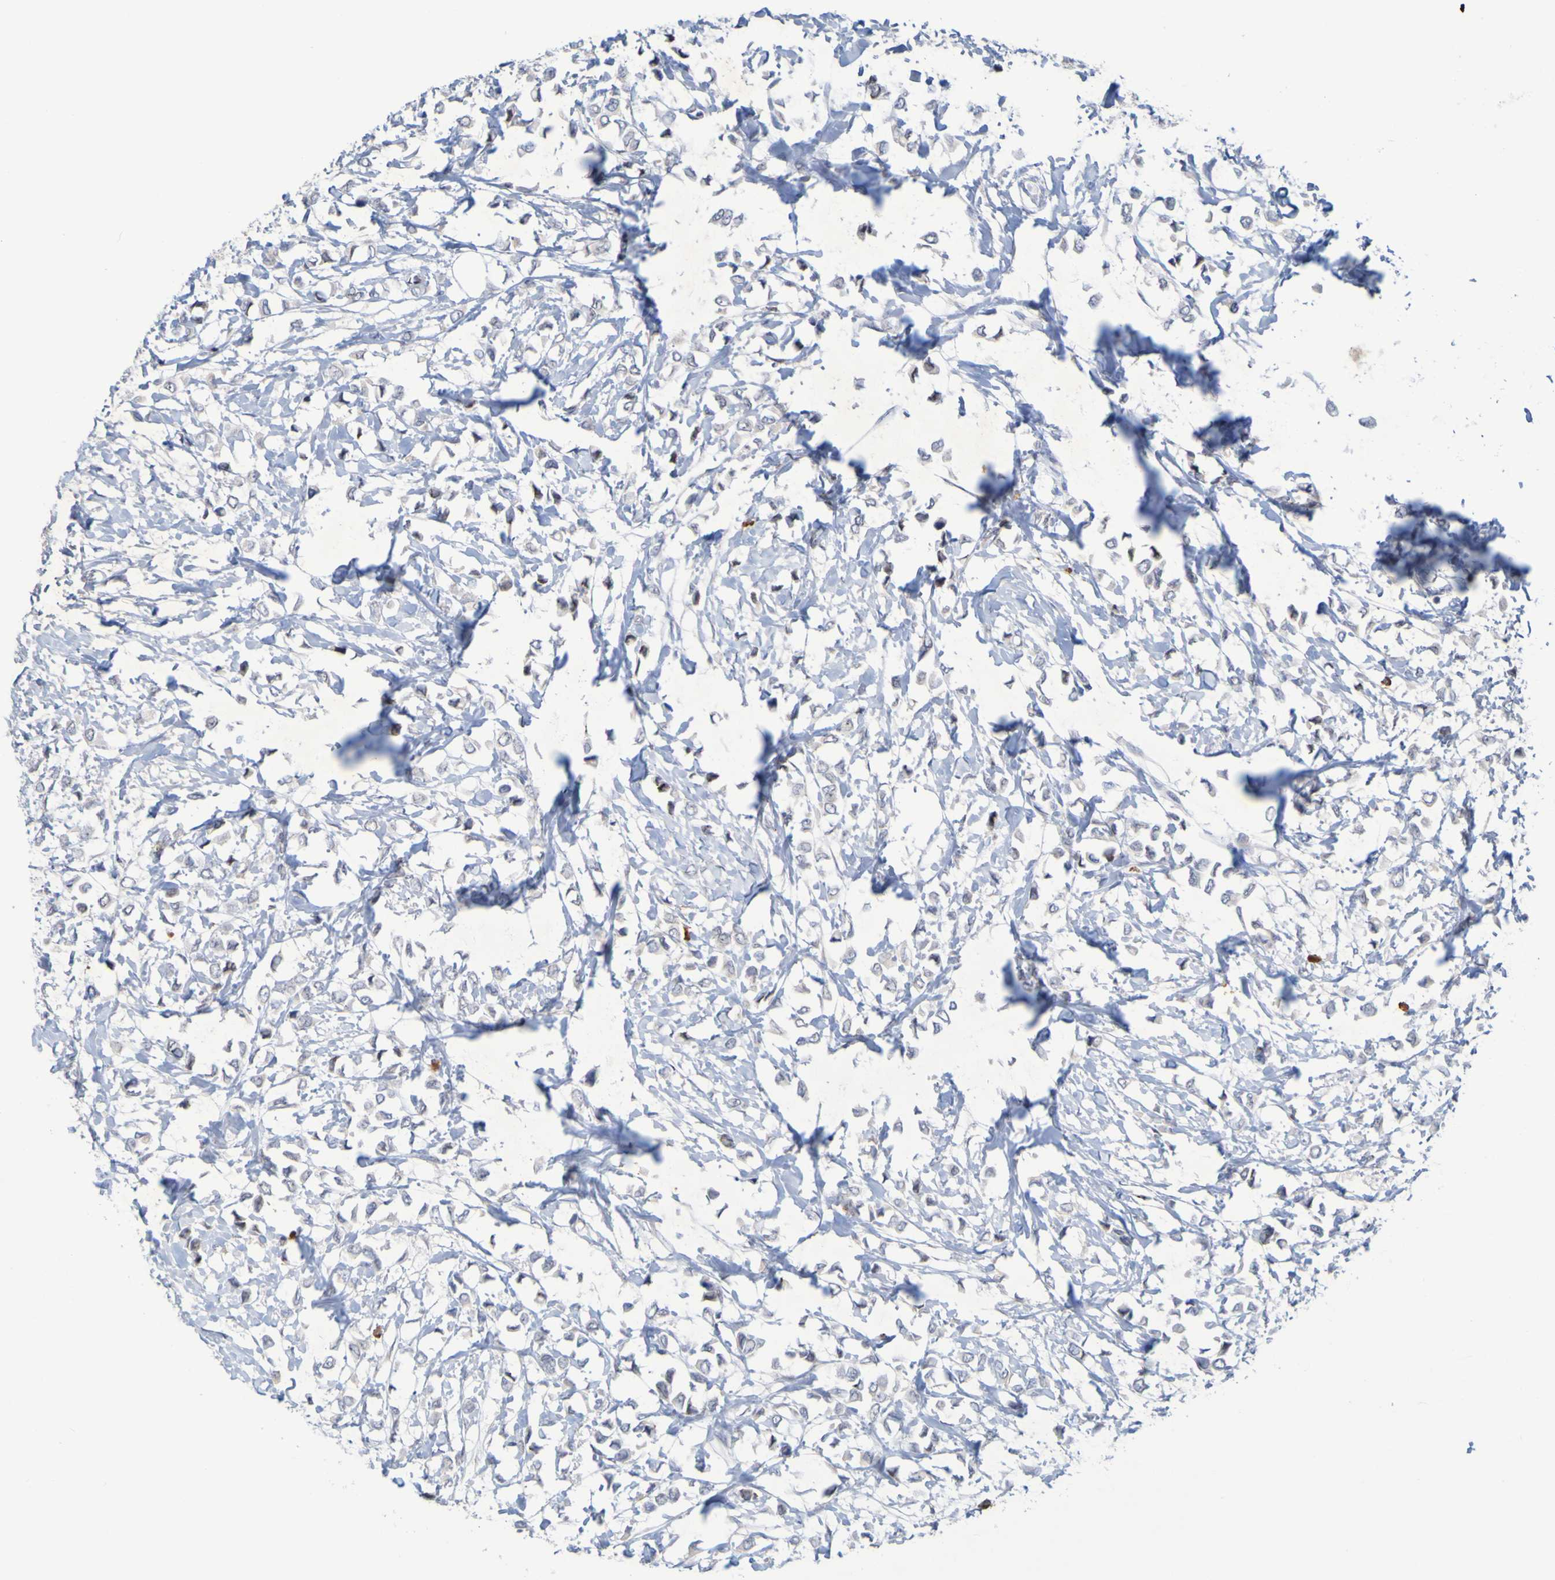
{"staining": {"intensity": "negative", "quantity": "none", "location": "none"}, "tissue": "breast cancer", "cell_type": "Tumor cells", "image_type": "cancer", "snomed": [{"axis": "morphology", "description": "Lobular carcinoma"}, {"axis": "topography", "description": "Breast"}], "caption": "Tumor cells are negative for brown protein staining in breast cancer. (Immunohistochemistry, brightfield microscopy, high magnification).", "gene": "LILRB5", "patient": {"sex": "female", "age": 51}}